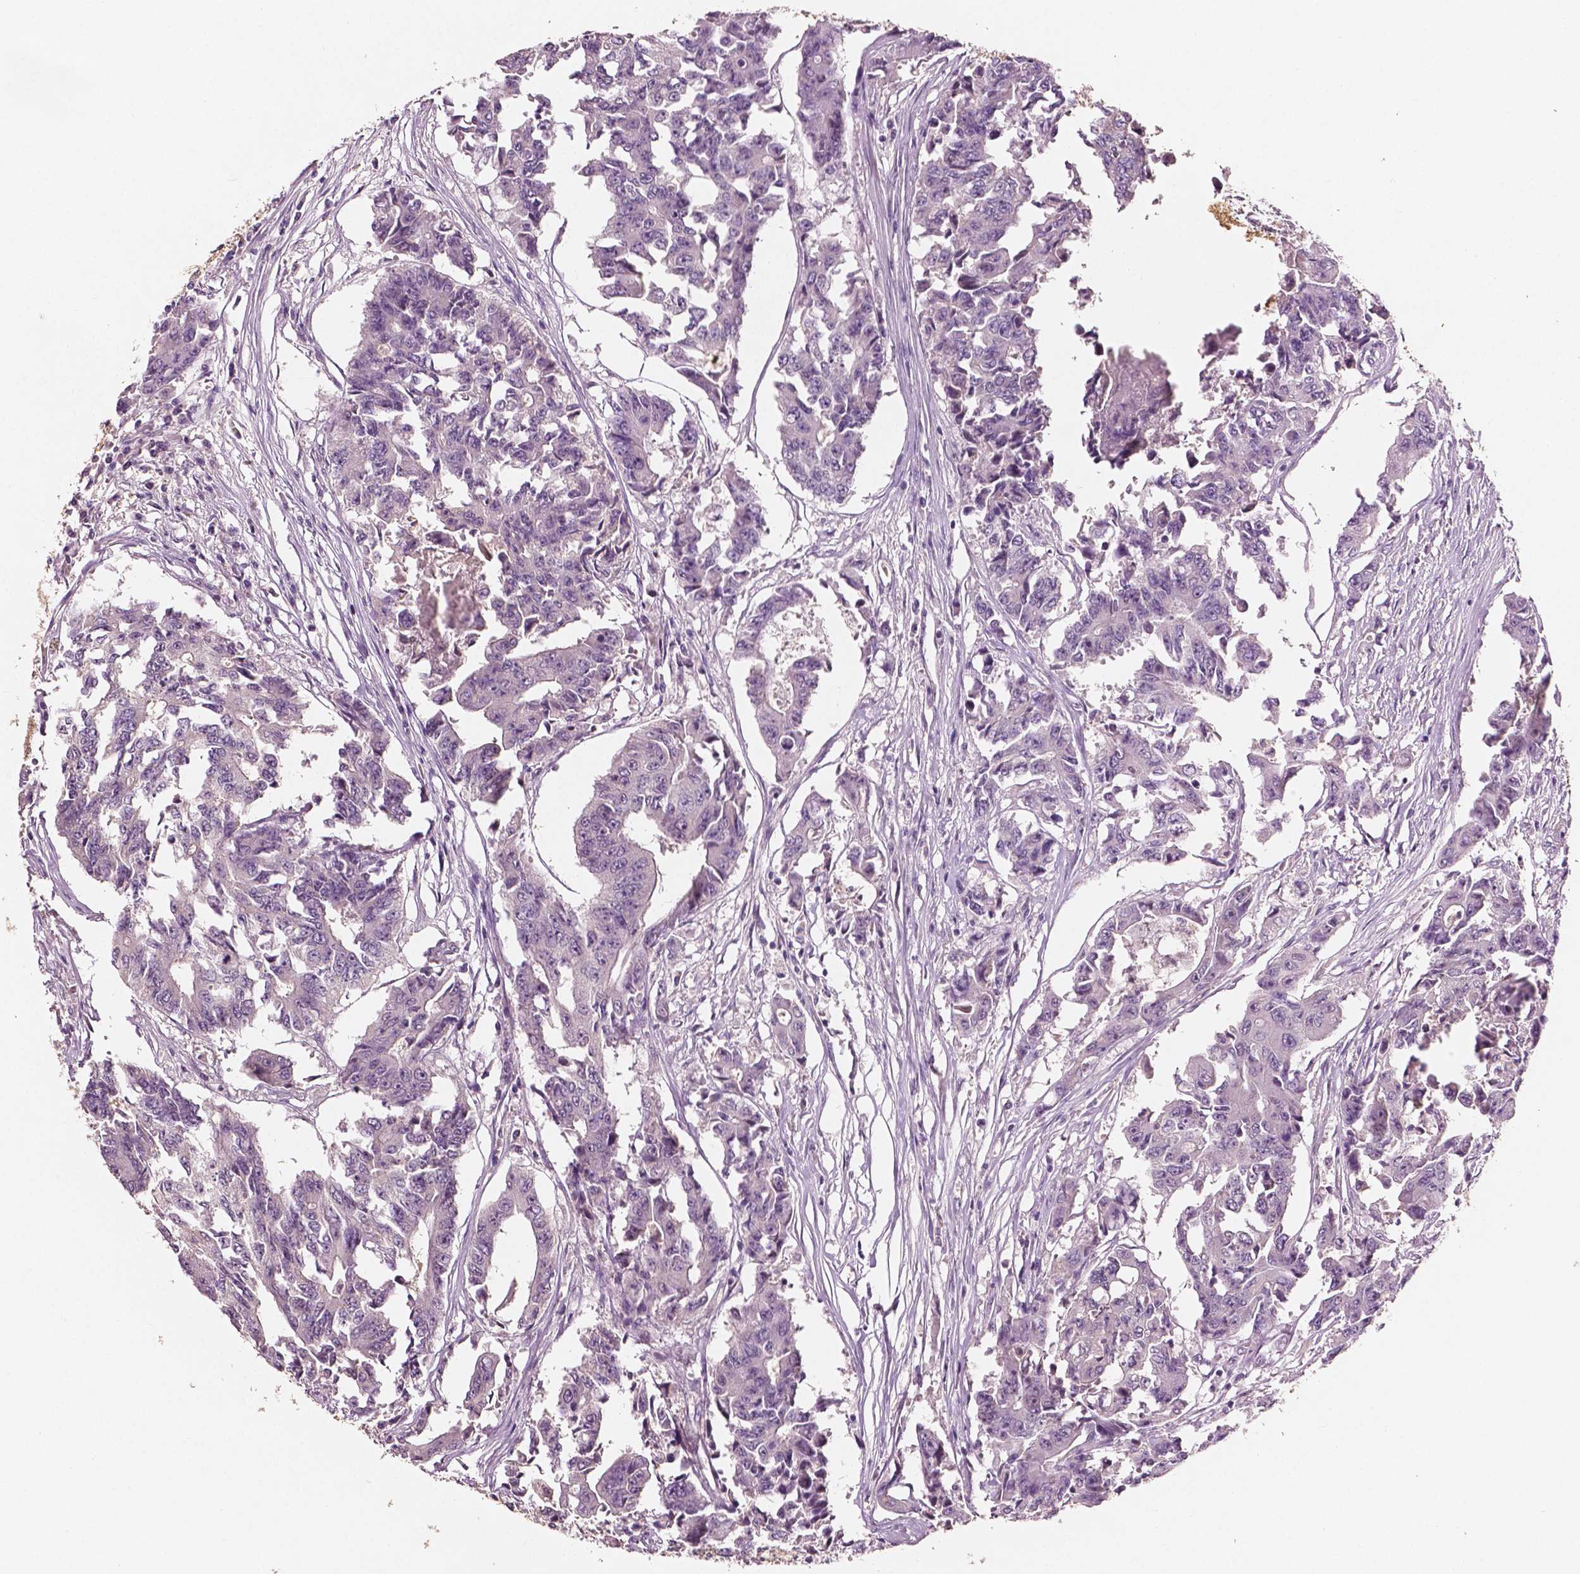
{"staining": {"intensity": "negative", "quantity": "none", "location": "none"}, "tissue": "colorectal cancer", "cell_type": "Tumor cells", "image_type": "cancer", "snomed": [{"axis": "morphology", "description": "Adenocarcinoma, NOS"}, {"axis": "topography", "description": "Rectum"}], "caption": "A high-resolution photomicrograph shows immunohistochemistry staining of colorectal cancer (adenocarcinoma), which reveals no significant staining in tumor cells. (DAB immunohistochemistry, high magnification).", "gene": "PLA2R1", "patient": {"sex": "male", "age": 54}}